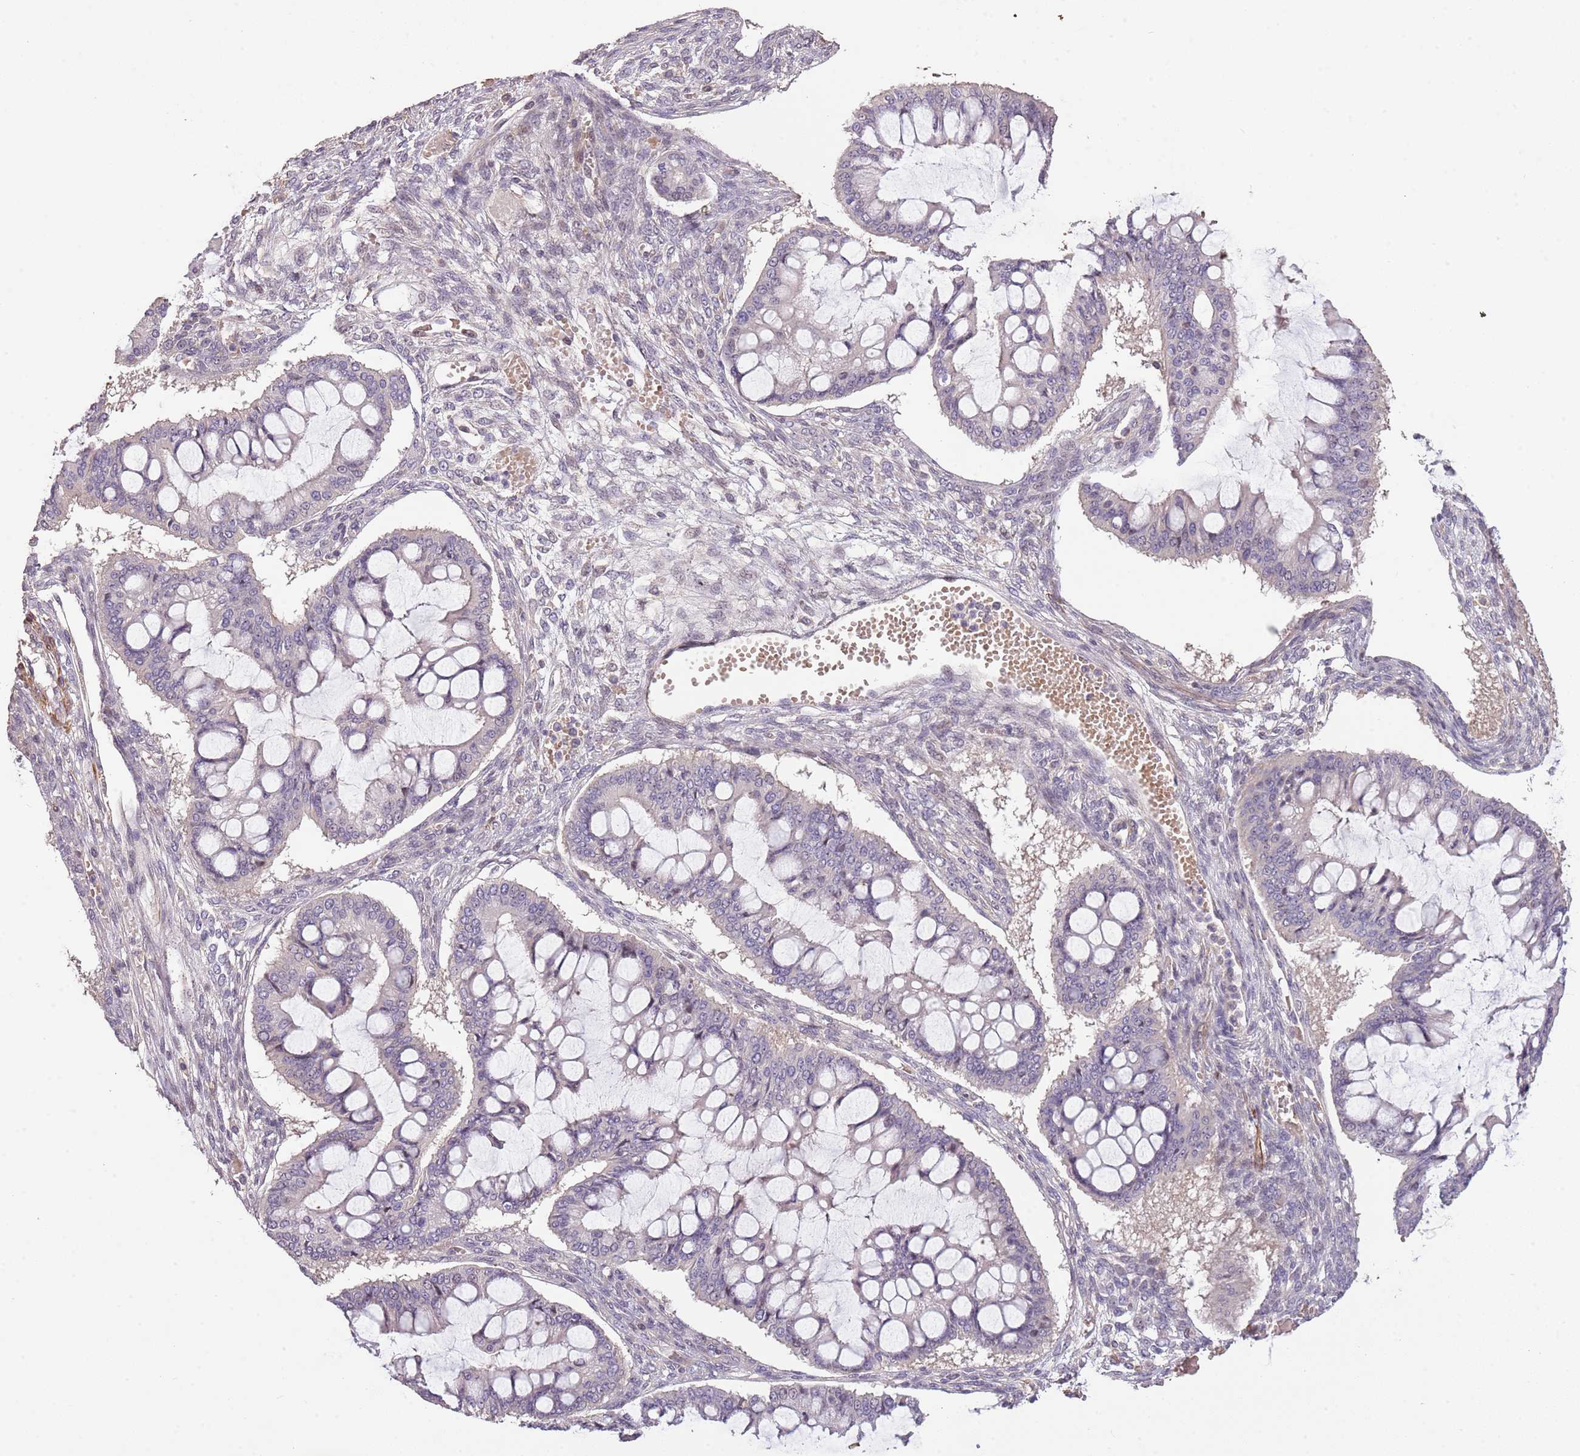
{"staining": {"intensity": "negative", "quantity": "none", "location": "none"}, "tissue": "ovarian cancer", "cell_type": "Tumor cells", "image_type": "cancer", "snomed": [{"axis": "morphology", "description": "Cystadenocarcinoma, mucinous, NOS"}, {"axis": "topography", "description": "Ovary"}], "caption": "Tumor cells show no significant protein expression in ovarian cancer.", "gene": "ADTRP", "patient": {"sex": "female", "age": 73}}